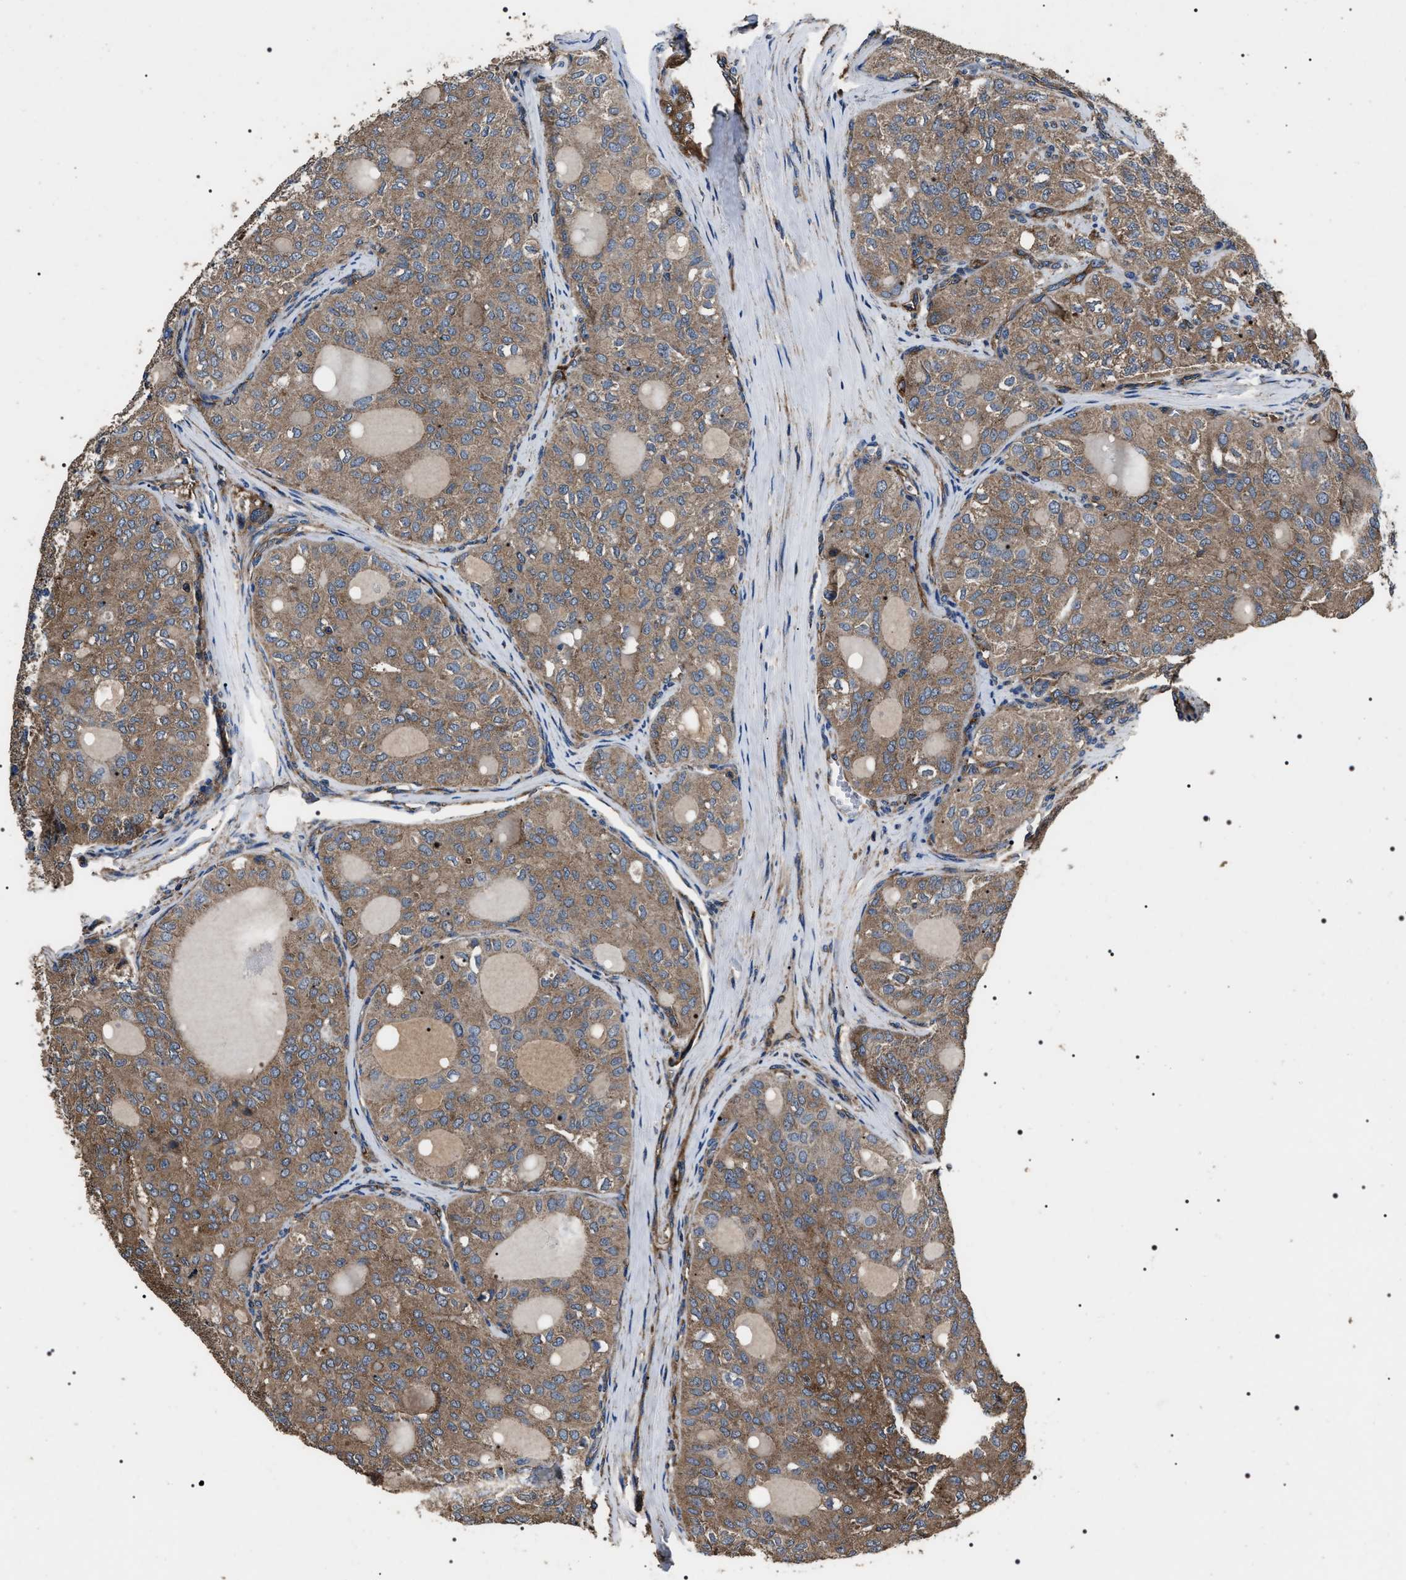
{"staining": {"intensity": "moderate", "quantity": ">75%", "location": "cytoplasmic/membranous"}, "tissue": "thyroid cancer", "cell_type": "Tumor cells", "image_type": "cancer", "snomed": [{"axis": "morphology", "description": "Follicular adenoma carcinoma, NOS"}, {"axis": "topography", "description": "Thyroid gland"}], "caption": "Thyroid cancer (follicular adenoma carcinoma) stained for a protein displays moderate cytoplasmic/membranous positivity in tumor cells.", "gene": "HSCB", "patient": {"sex": "male", "age": 75}}